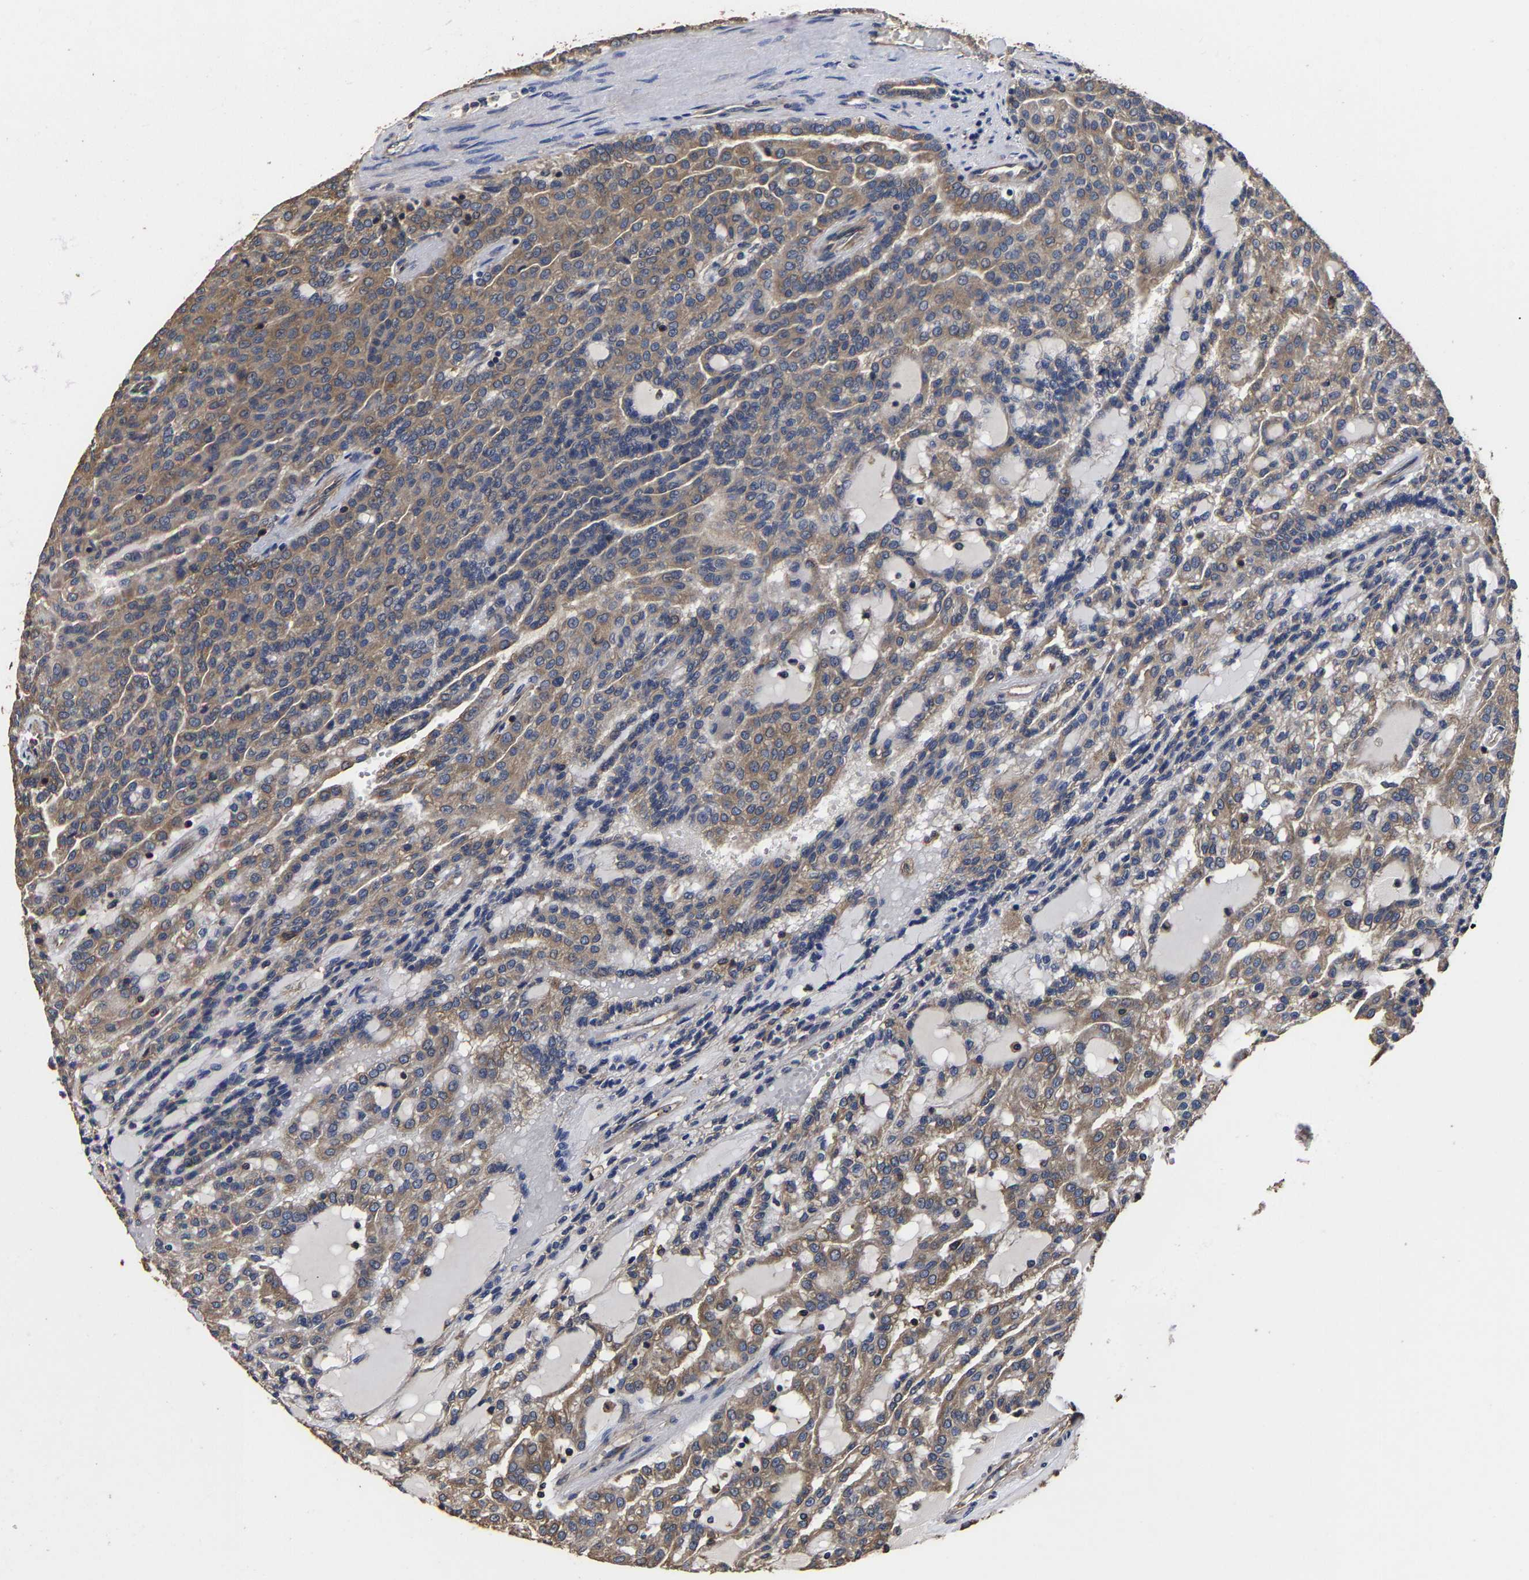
{"staining": {"intensity": "moderate", "quantity": ">75%", "location": "cytoplasmic/membranous"}, "tissue": "renal cancer", "cell_type": "Tumor cells", "image_type": "cancer", "snomed": [{"axis": "morphology", "description": "Adenocarcinoma, NOS"}, {"axis": "topography", "description": "Kidney"}], "caption": "The immunohistochemical stain shows moderate cytoplasmic/membranous expression in tumor cells of renal cancer (adenocarcinoma) tissue. (IHC, brightfield microscopy, high magnification).", "gene": "ITCH", "patient": {"sex": "male", "age": 63}}